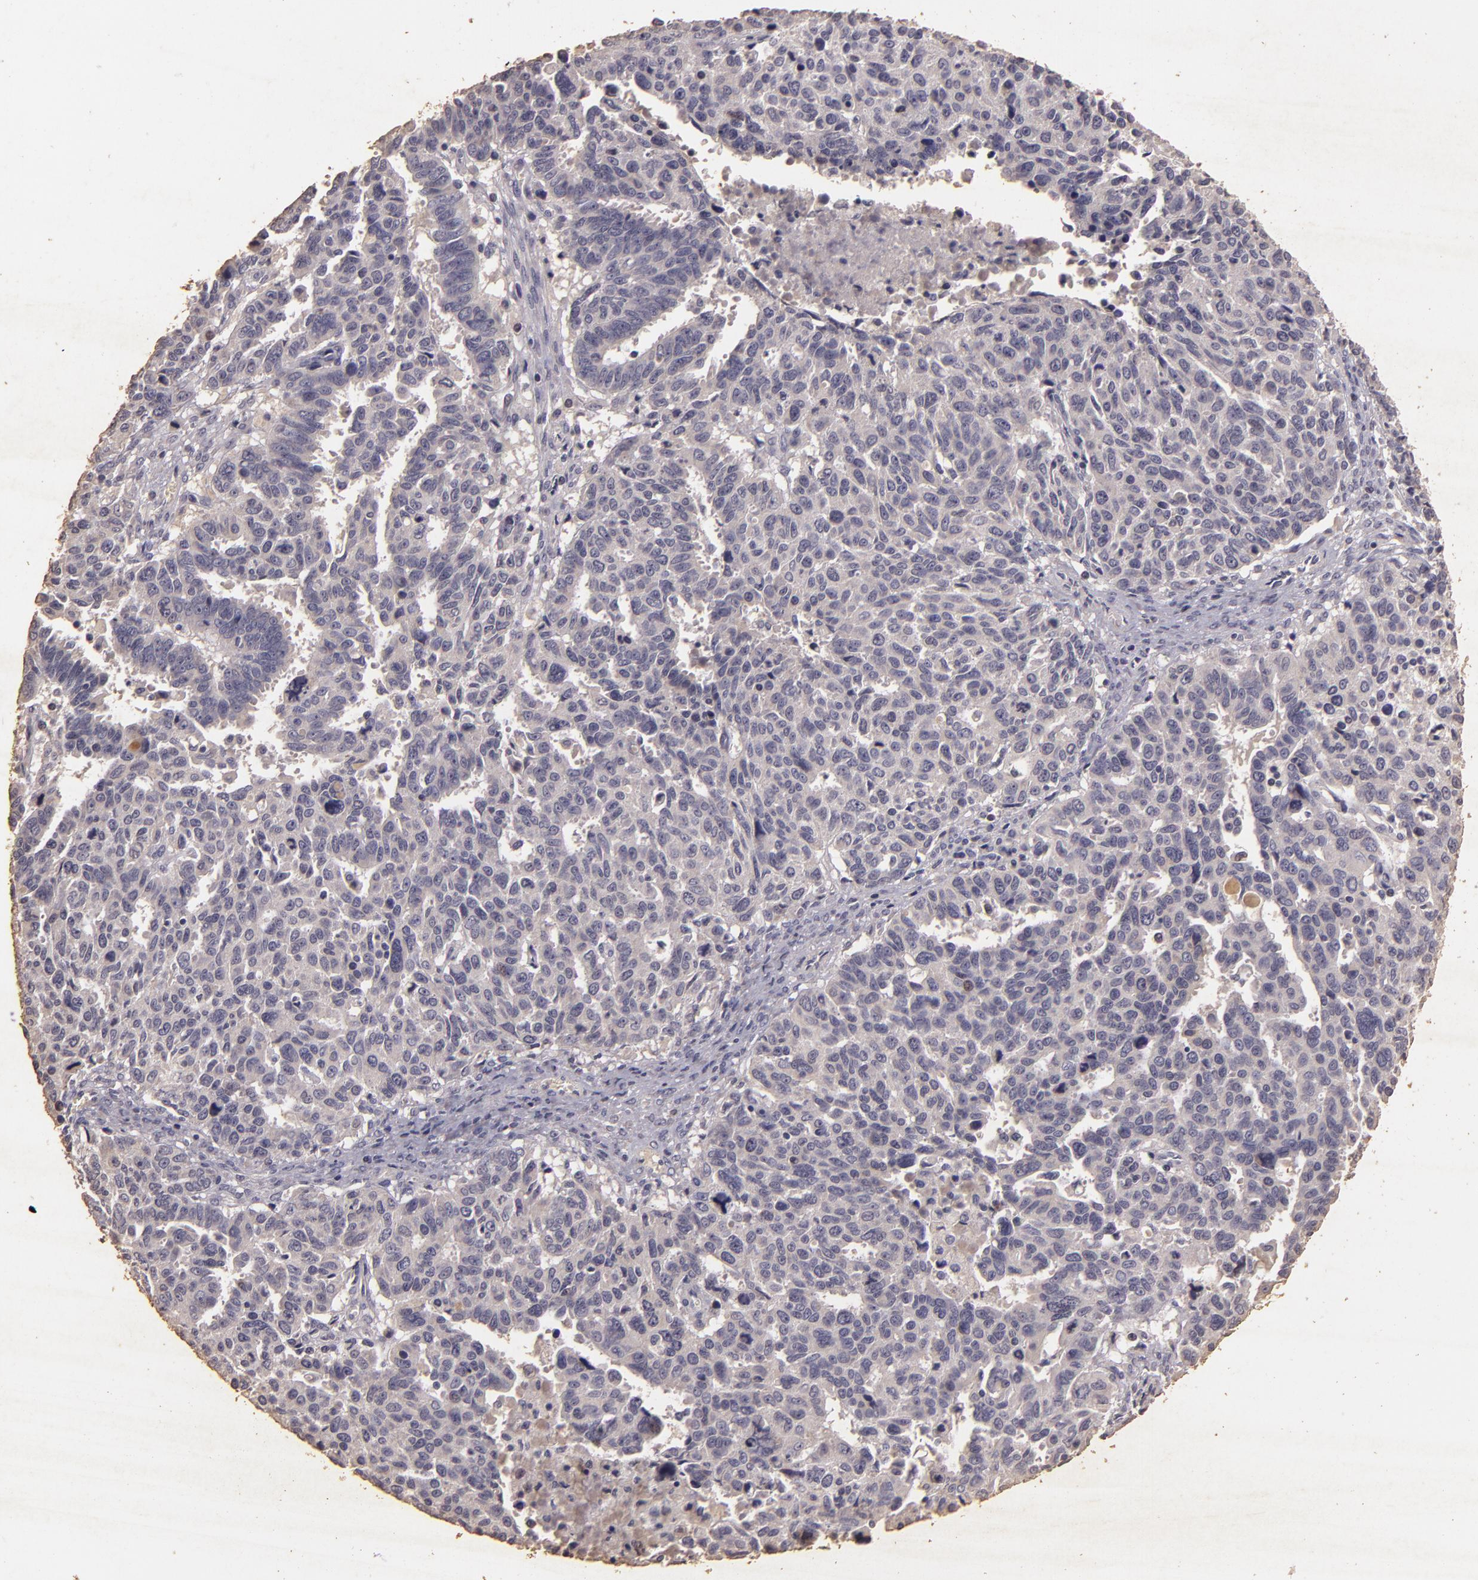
{"staining": {"intensity": "negative", "quantity": "none", "location": "none"}, "tissue": "ovarian cancer", "cell_type": "Tumor cells", "image_type": "cancer", "snomed": [{"axis": "morphology", "description": "Carcinoma, endometroid"}, {"axis": "morphology", "description": "Cystadenocarcinoma, serous, NOS"}, {"axis": "topography", "description": "Ovary"}], "caption": "Protein analysis of ovarian cancer exhibits no significant expression in tumor cells. The staining is performed using DAB brown chromogen with nuclei counter-stained in using hematoxylin.", "gene": "BCL2L13", "patient": {"sex": "female", "age": 45}}